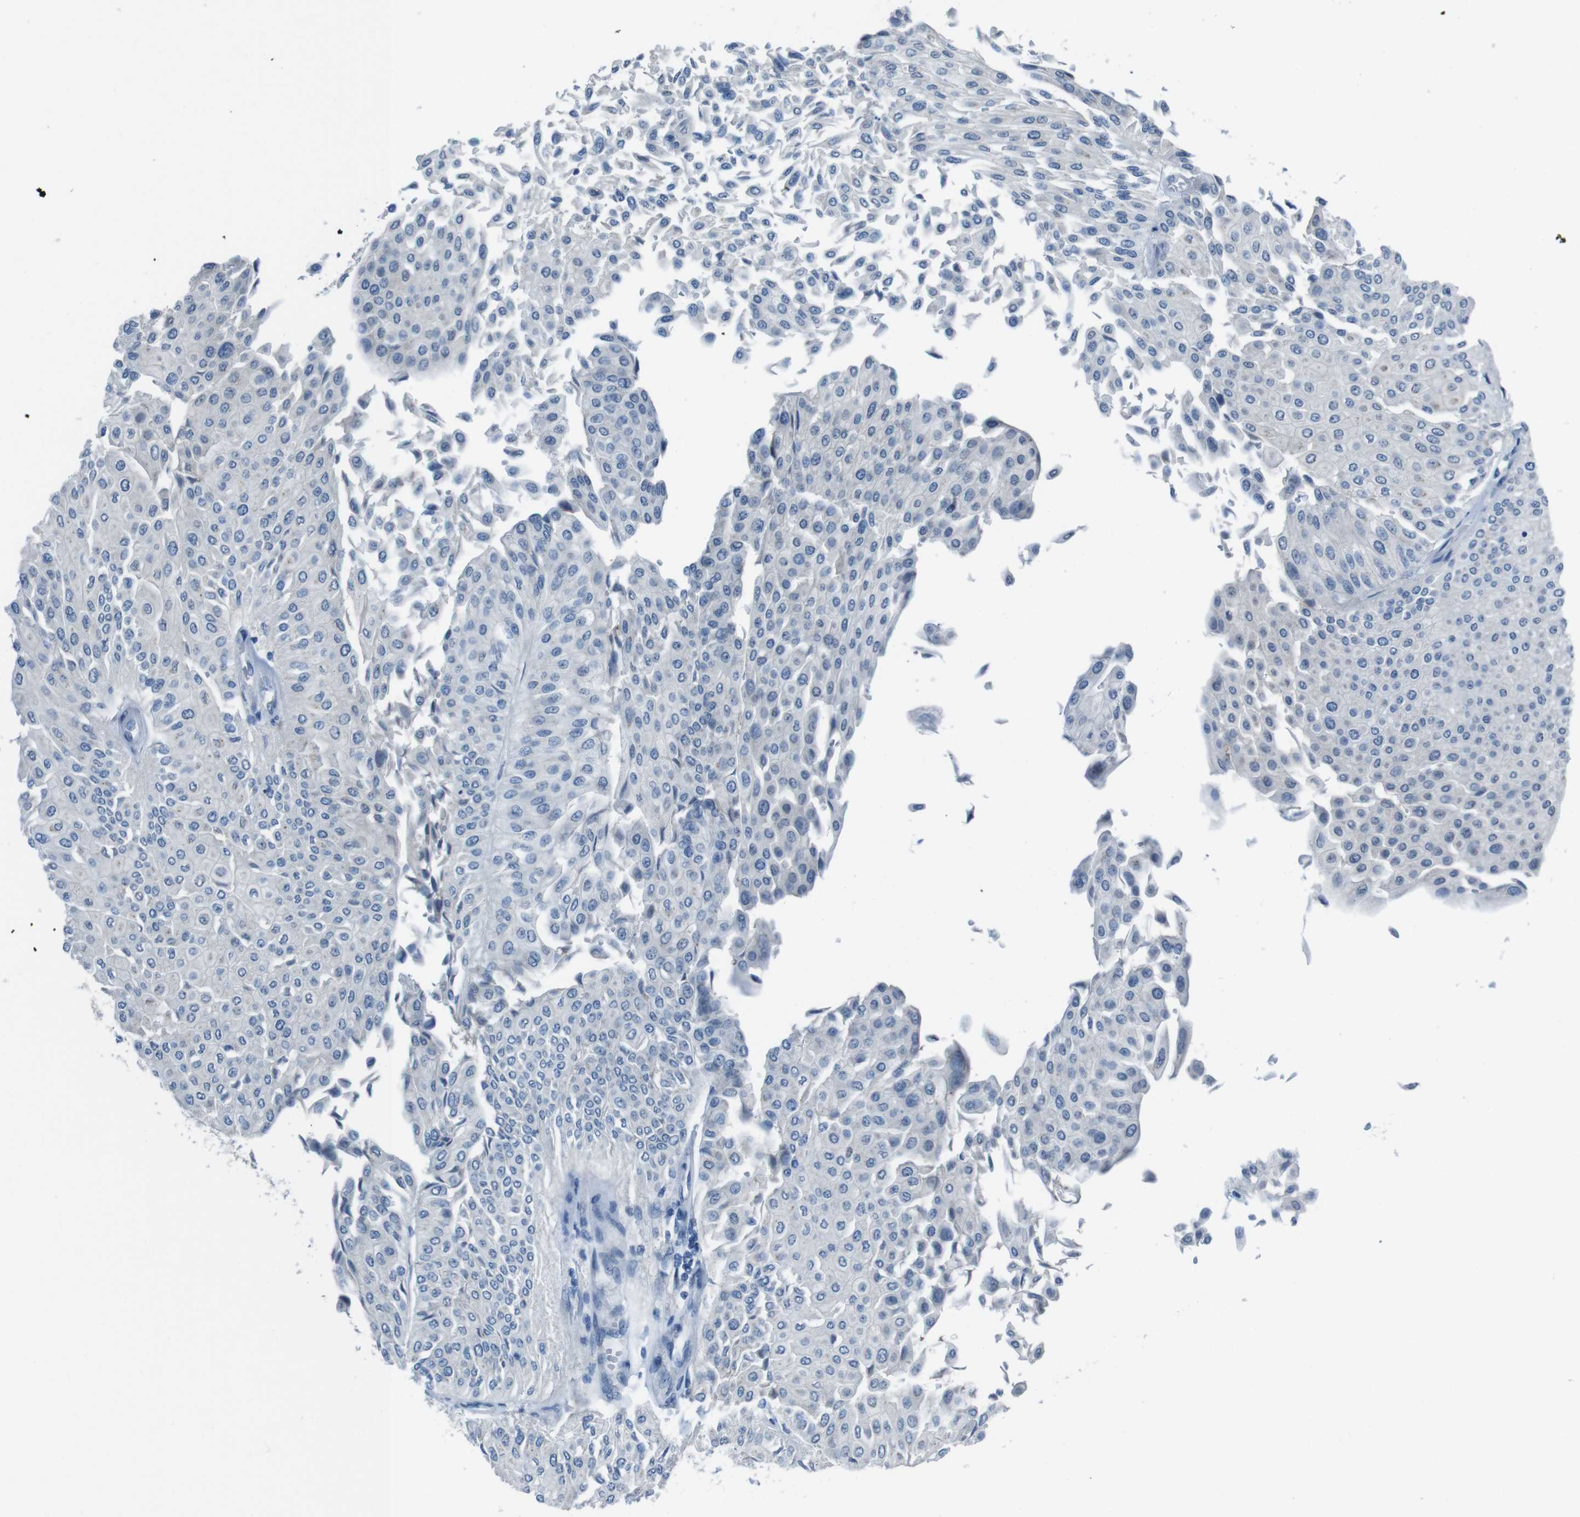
{"staining": {"intensity": "negative", "quantity": "none", "location": "none"}, "tissue": "urothelial cancer", "cell_type": "Tumor cells", "image_type": "cancer", "snomed": [{"axis": "morphology", "description": "Urothelial carcinoma, Low grade"}, {"axis": "topography", "description": "Urinary bladder"}], "caption": "Tumor cells are negative for brown protein staining in urothelial cancer.", "gene": "CDHR2", "patient": {"sex": "male", "age": 67}}